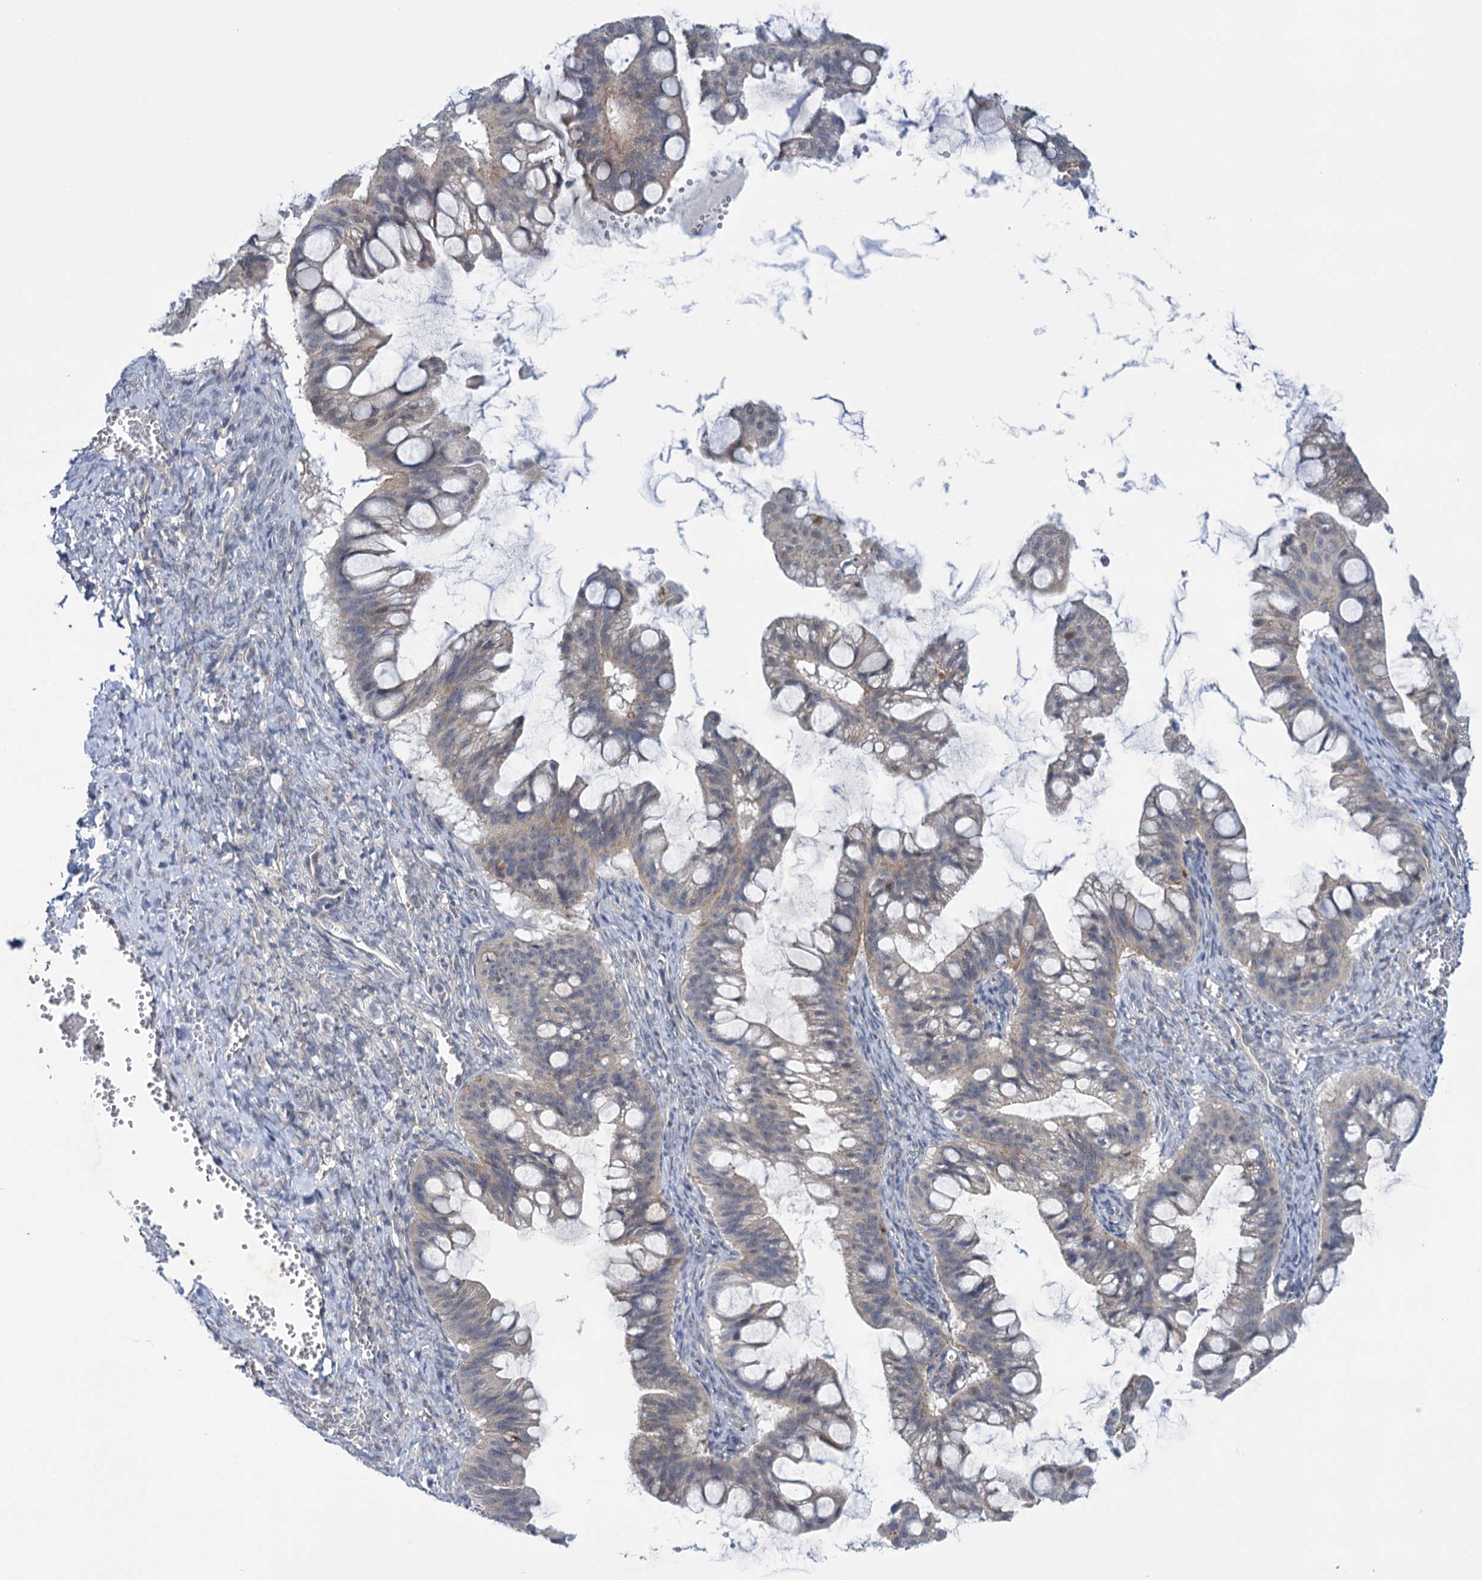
{"staining": {"intensity": "weak", "quantity": "<25%", "location": "cytoplasmic/membranous,nuclear"}, "tissue": "ovarian cancer", "cell_type": "Tumor cells", "image_type": "cancer", "snomed": [{"axis": "morphology", "description": "Cystadenocarcinoma, mucinous, NOS"}, {"axis": "topography", "description": "Ovary"}], "caption": "Immunohistochemistry (IHC) photomicrograph of neoplastic tissue: ovarian mucinous cystadenocarcinoma stained with DAB exhibits no significant protein positivity in tumor cells.", "gene": "MBLAC2", "patient": {"sex": "female", "age": 73}}